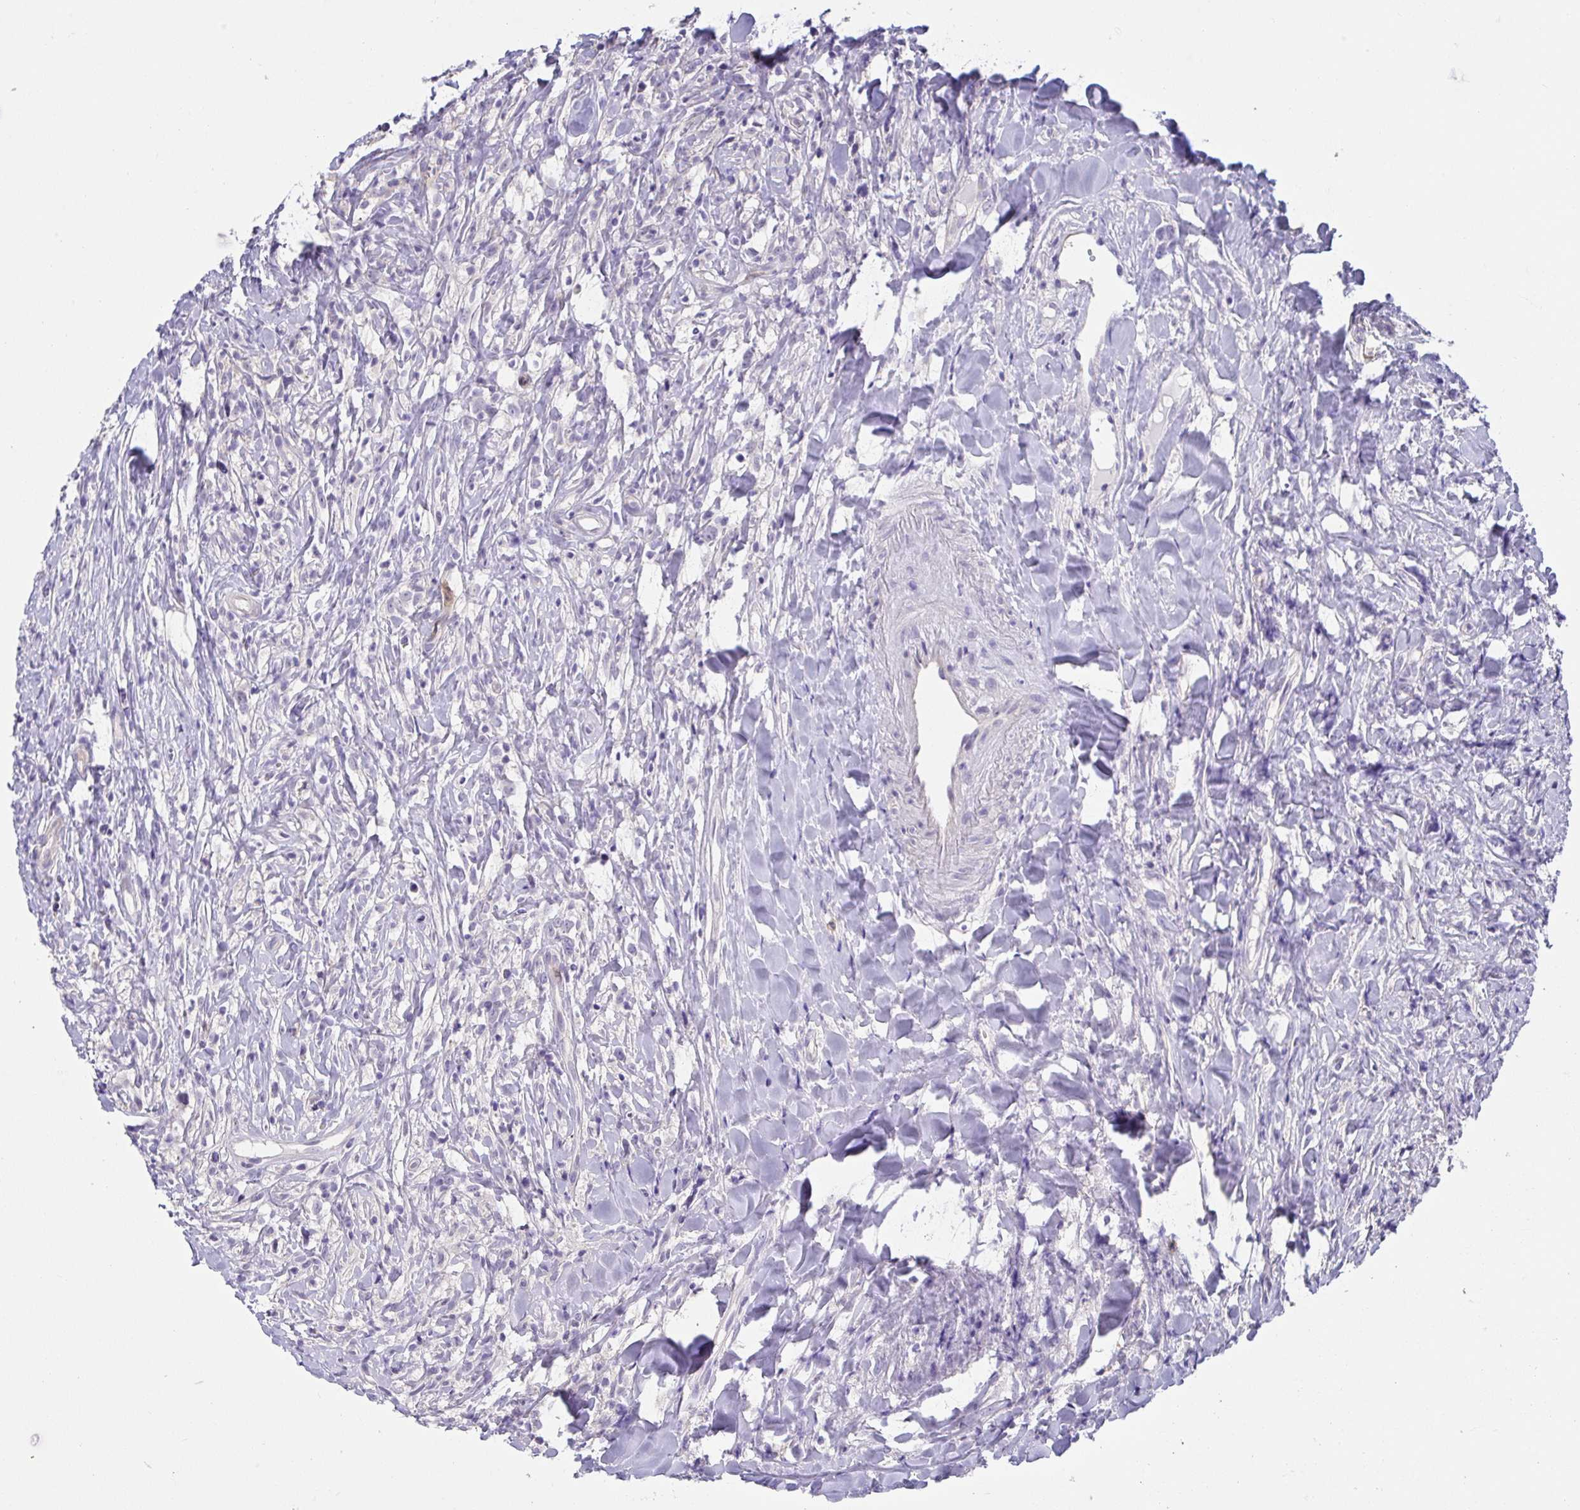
{"staining": {"intensity": "negative", "quantity": "none", "location": "none"}, "tissue": "lymphoma", "cell_type": "Tumor cells", "image_type": "cancer", "snomed": [{"axis": "morphology", "description": "Hodgkin's disease, NOS"}, {"axis": "topography", "description": "No Tissue"}], "caption": "Immunohistochemical staining of Hodgkin's disease shows no significant expression in tumor cells.", "gene": "CXCR1", "patient": {"sex": "female", "age": 21}}